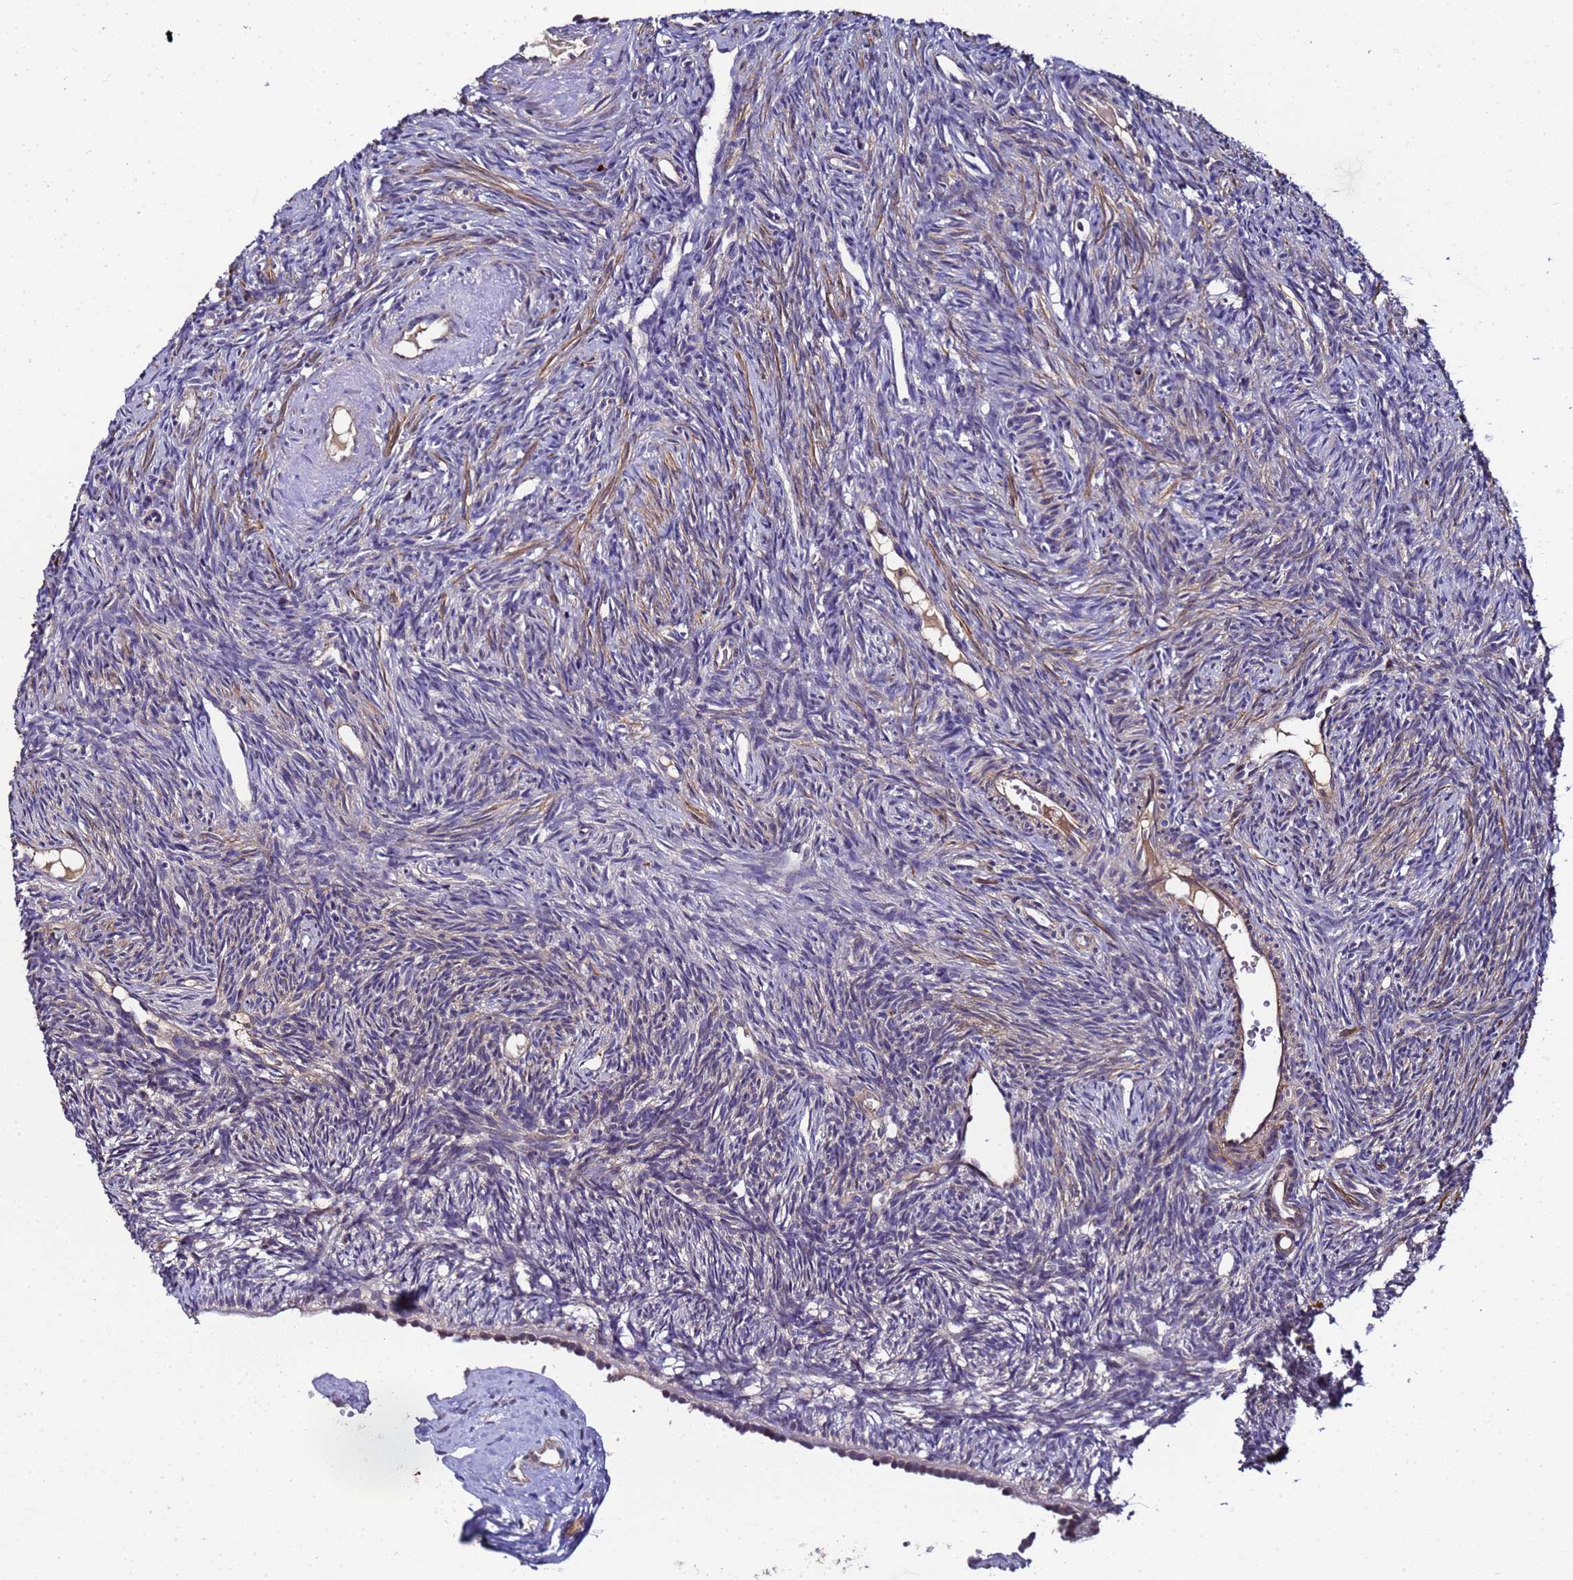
{"staining": {"intensity": "weak", "quantity": "<25%", "location": "cytoplasmic/membranous"}, "tissue": "ovary", "cell_type": "Ovarian stroma cells", "image_type": "normal", "snomed": [{"axis": "morphology", "description": "Normal tissue, NOS"}, {"axis": "topography", "description": "Ovary"}], "caption": "Immunohistochemical staining of benign ovary reveals no significant positivity in ovarian stroma cells. The staining is performed using DAB brown chromogen with nuclei counter-stained in using hematoxylin.", "gene": "GSTCD", "patient": {"sex": "female", "age": 51}}